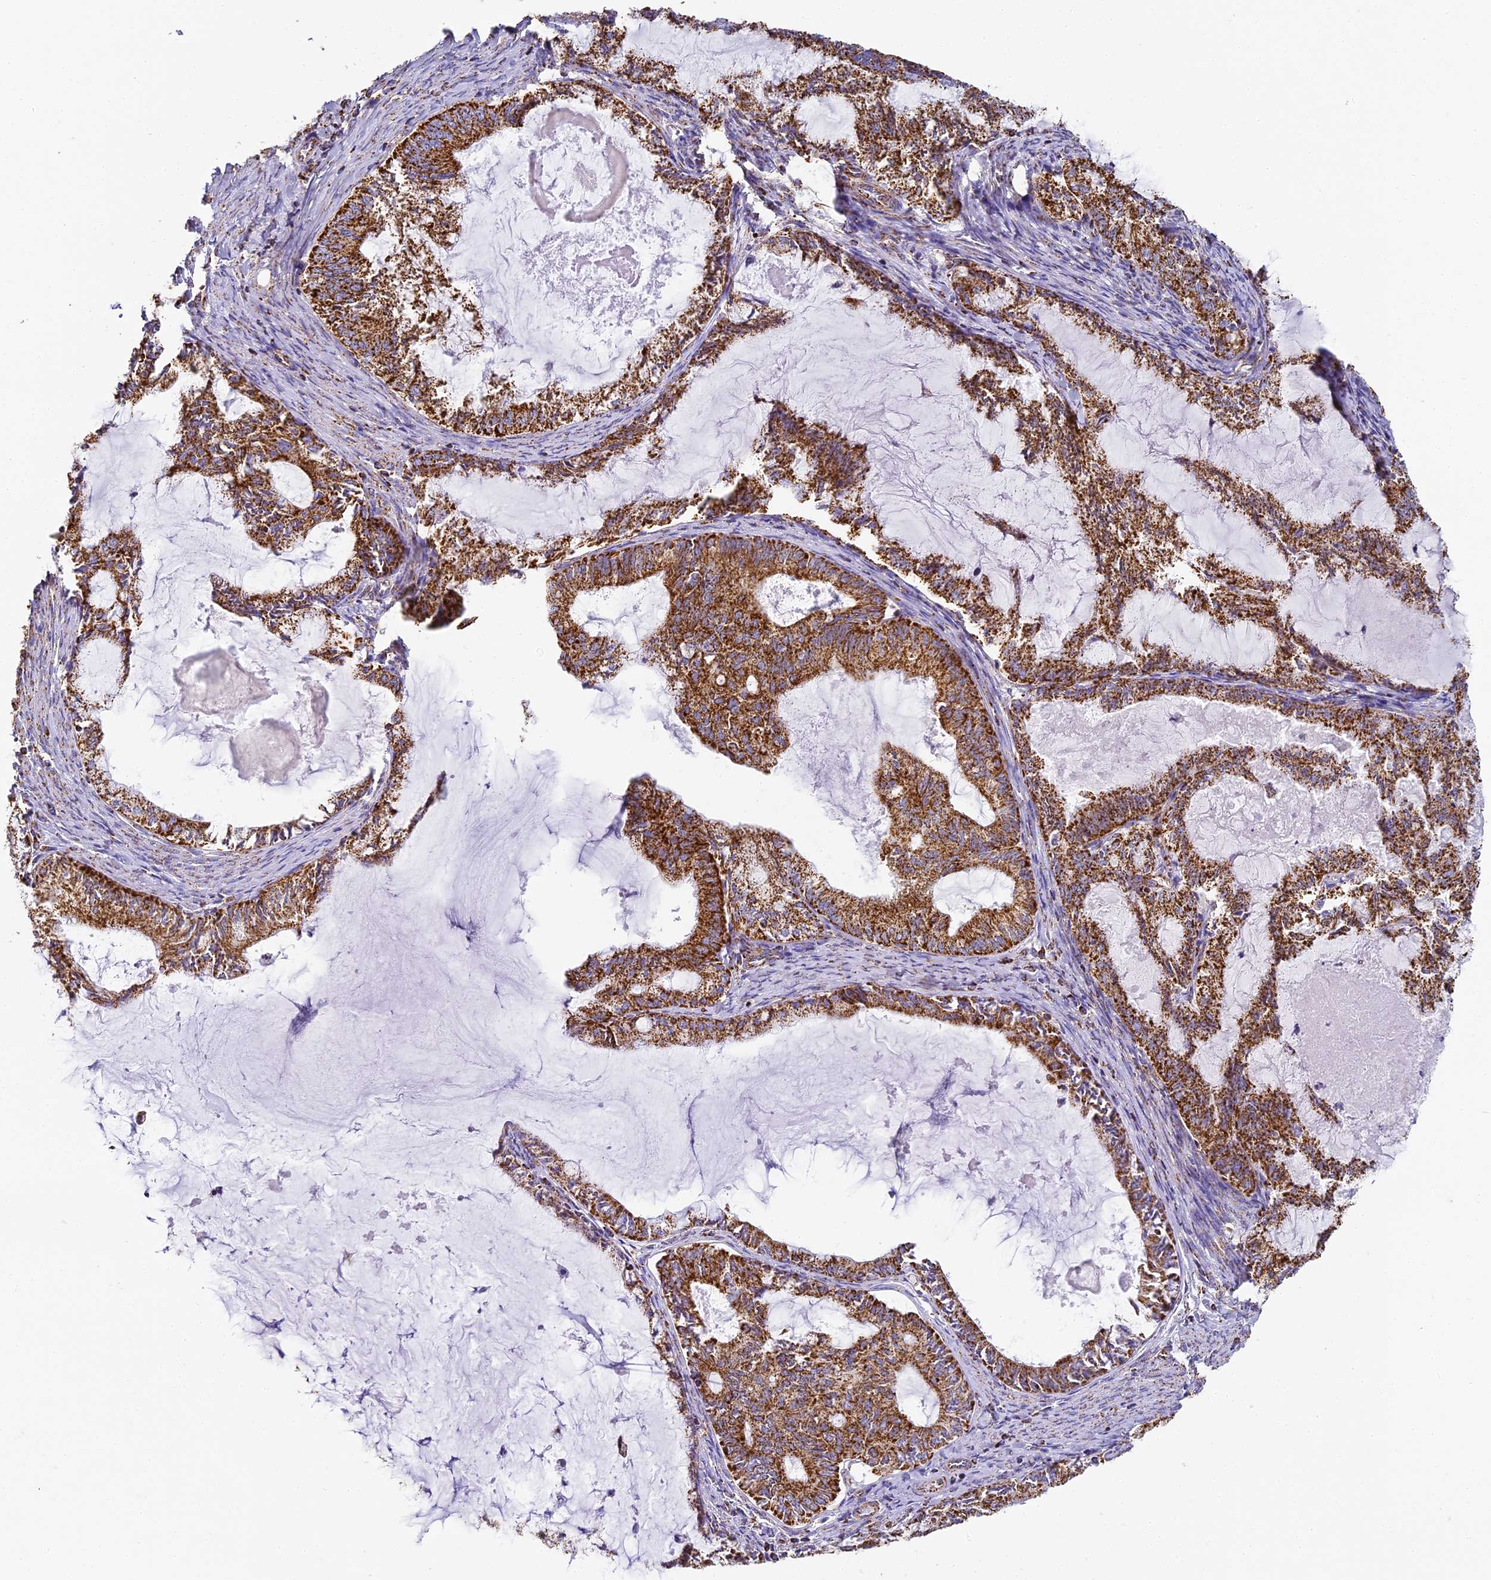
{"staining": {"intensity": "strong", "quantity": ">75%", "location": "cytoplasmic/membranous"}, "tissue": "endometrial cancer", "cell_type": "Tumor cells", "image_type": "cancer", "snomed": [{"axis": "morphology", "description": "Adenocarcinoma, NOS"}, {"axis": "topography", "description": "Endometrium"}], "caption": "High-magnification brightfield microscopy of endometrial cancer (adenocarcinoma) stained with DAB (3,3'-diaminobenzidine) (brown) and counterstained with hematoxylin (blue). tumor cells exhibit strong cytoplasmic/membranous positivity is identified in about>75% of cells. The protein of interest is shown in brown color, while the nuclei are stained blue.", "gene": "STK17A", "patient": {"sex": "female", "age": 86}}